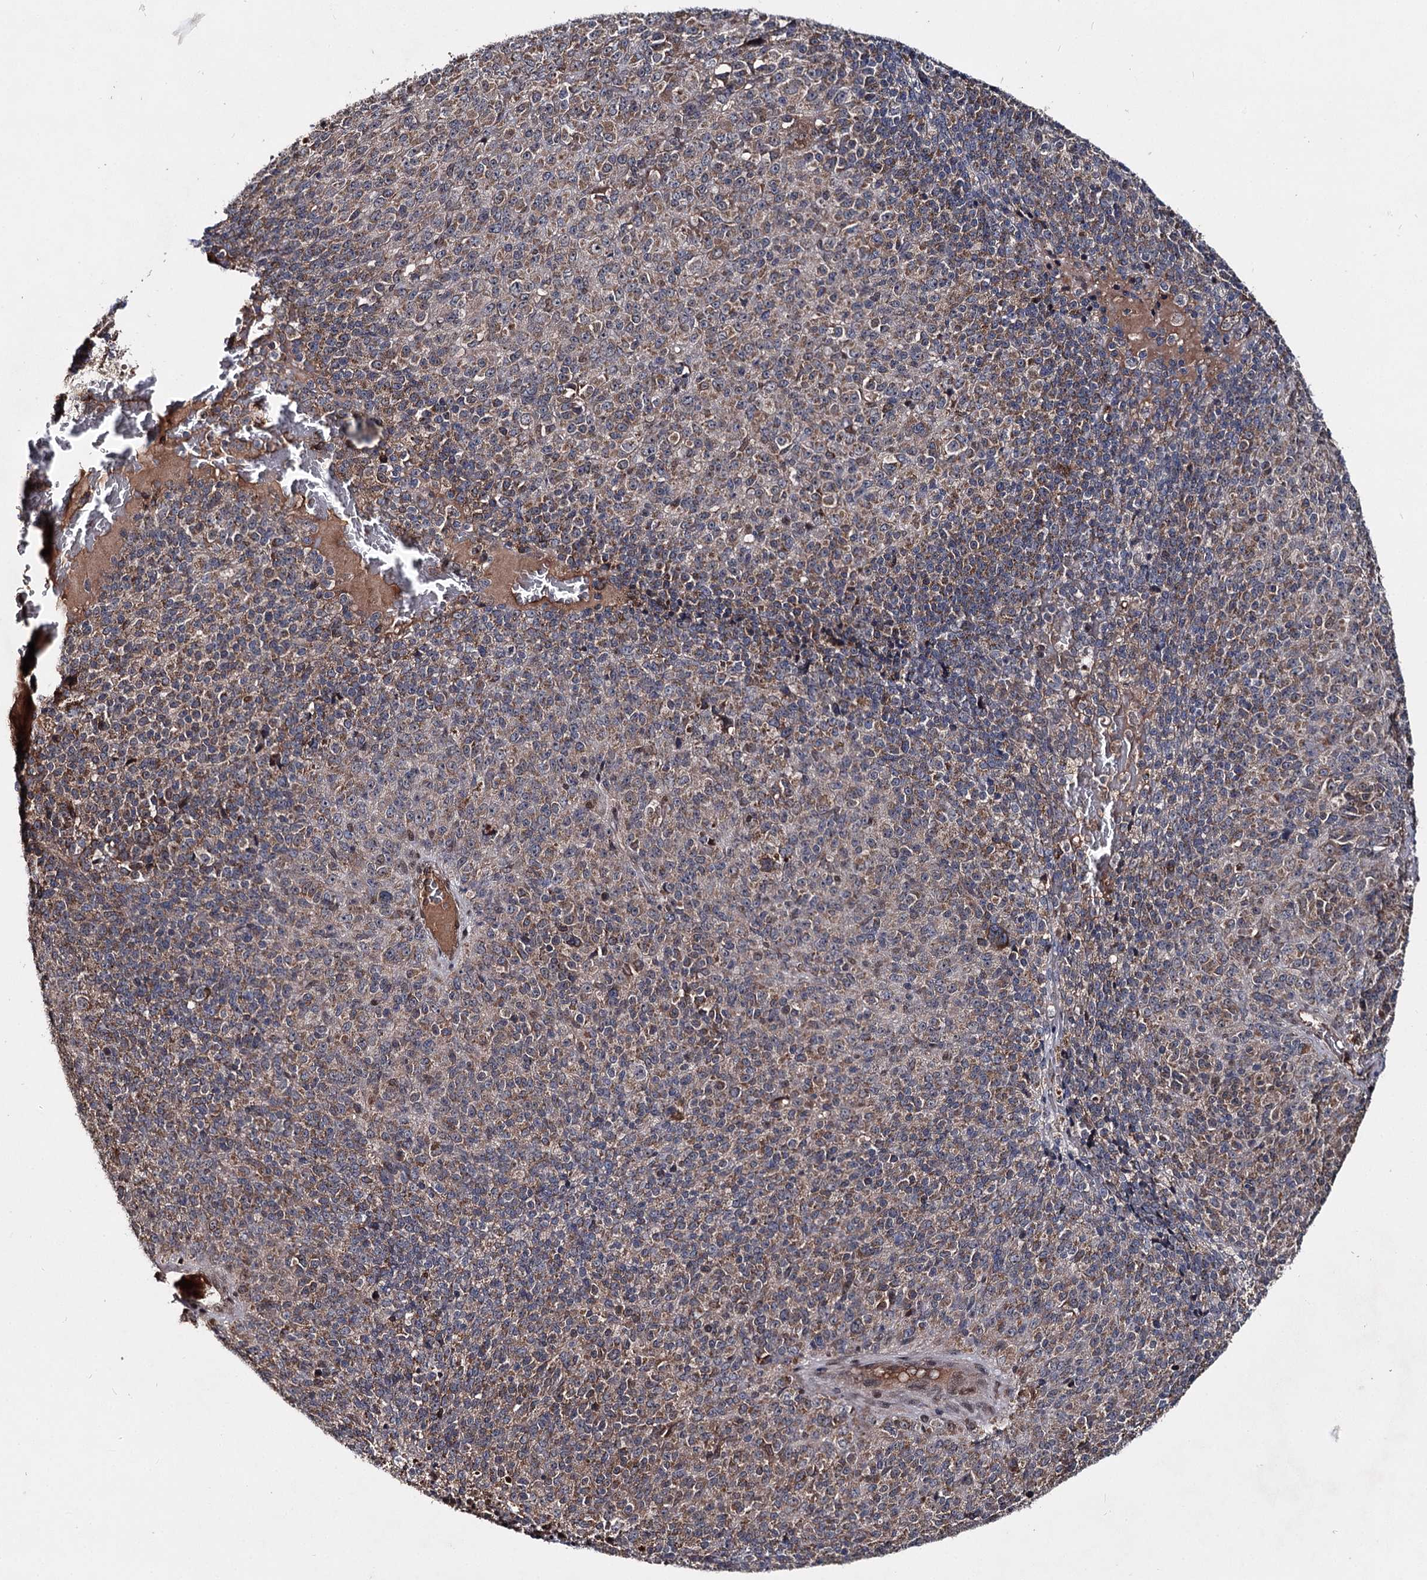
{"staining": {"intensity": "moderate", "quantity": "<25%", "location": "cytoplasmic/membranous"}, "tissue": "melanoma", "cell_type": "Tumor cells", "image_type": "cancer", "snomed": [{"axis": "morphology", "description": "Malignant melanoma, Metastatic site"}, {"axis": "topography", "description": "Brain"}], "caption": "This is an image of IHC staining of melanoma, which shows moderate positivity in the cytoplasmic/membranous of tumor cells.", "gene": "MSANTD2", "patient": {"sex": "female", "age": 56}}